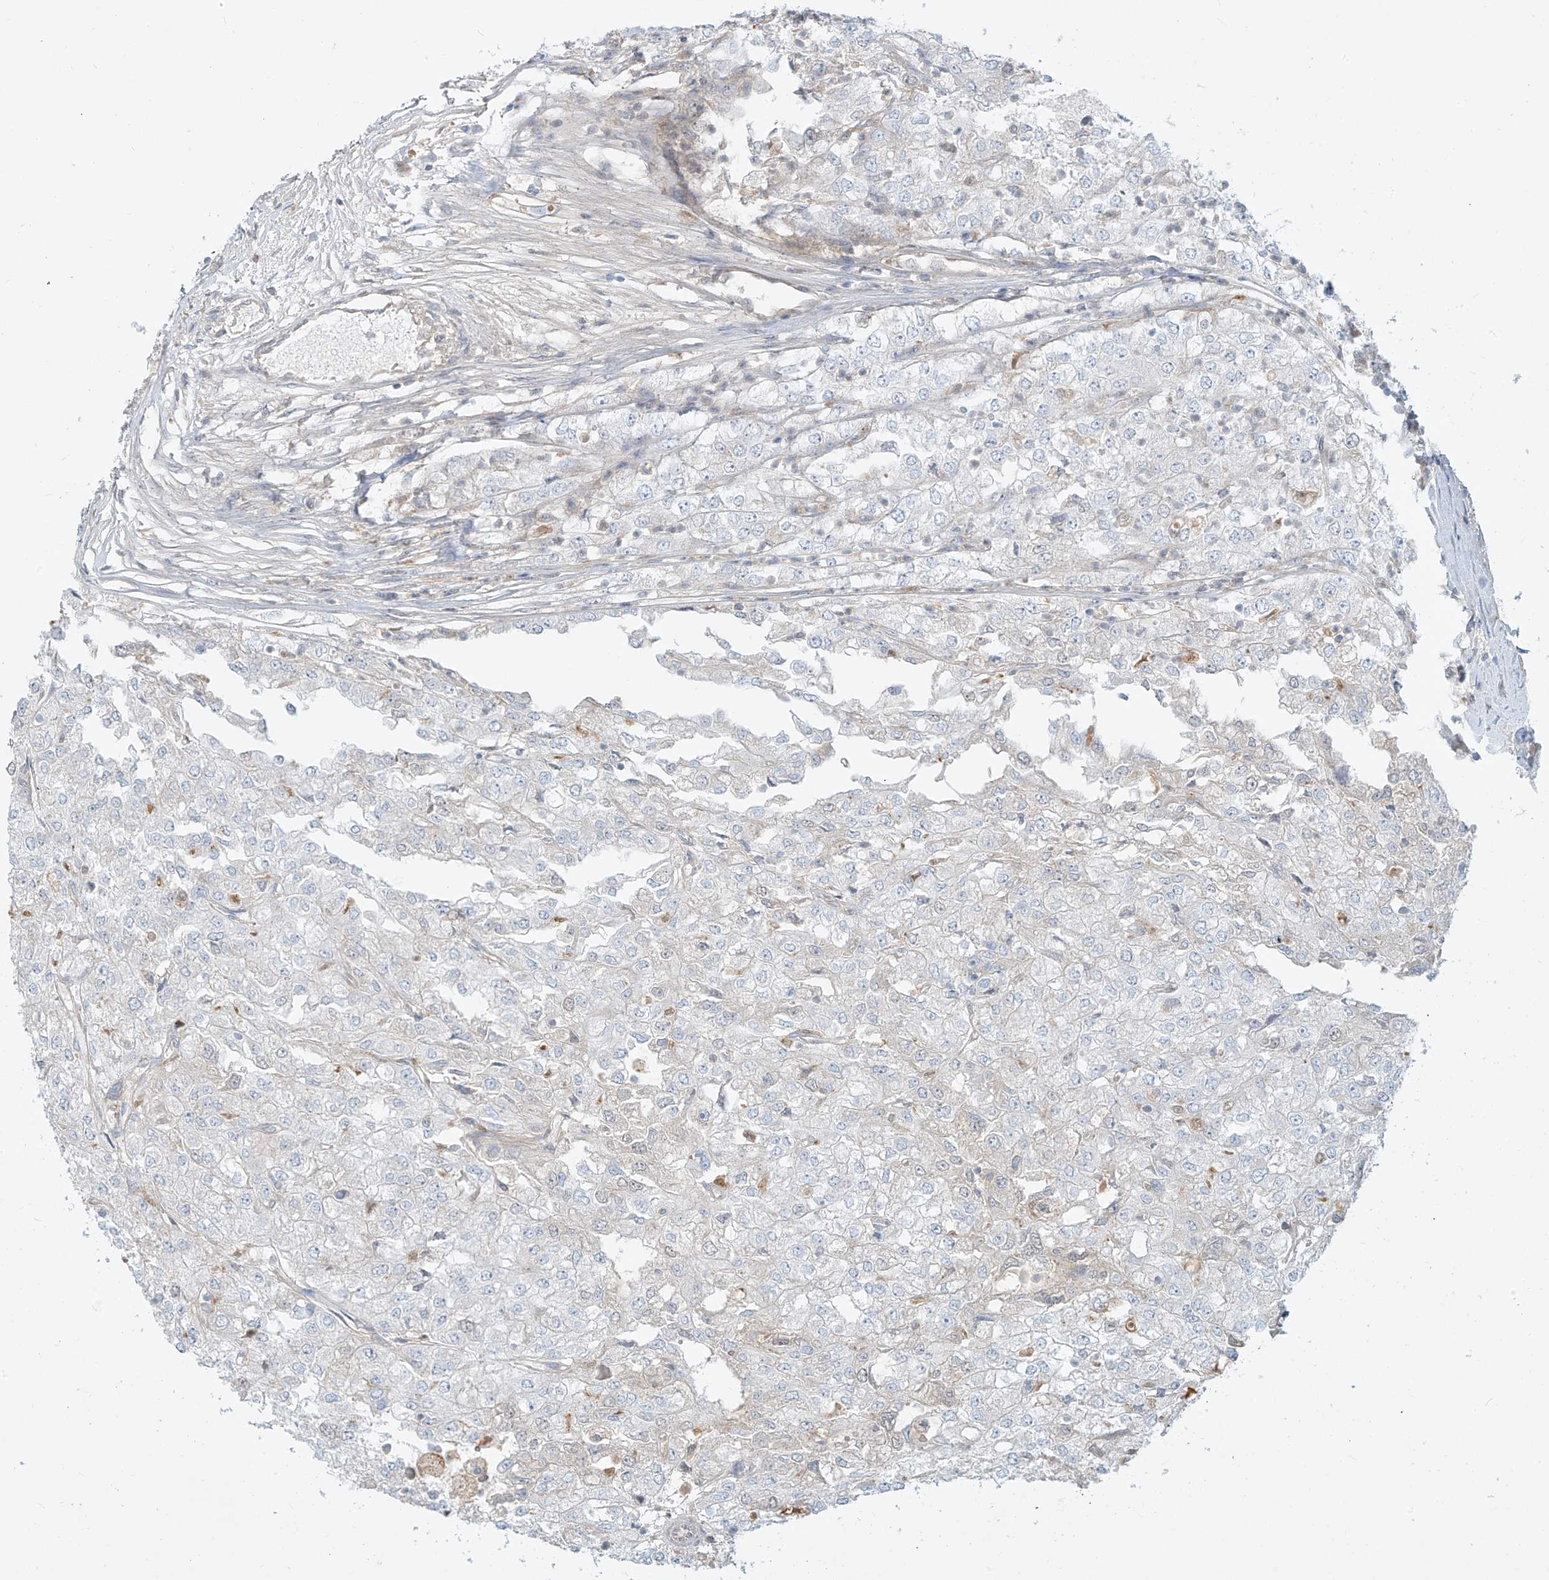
{"staining": {"intensity": "negative", "quantity": "none", "location": "none"}, "tissue": "renal cancer", "cell_type": "Tumor cells", "image_type": "cancer", "snomed": [{"axis": "morphology", "description": "Adenocarcinoma, NOS"}, {"axis": "topography", "description": "Kidney"}], "caption": "A histopathology image of human renal adenocarcinoma is negative for staining in tumor cells. (DAB (3,3'-diaminobenzidine) IHC with hematoxylin counter stain).", "gene": "DGKQ", "patient": {"sex": "female", "age": 54}}